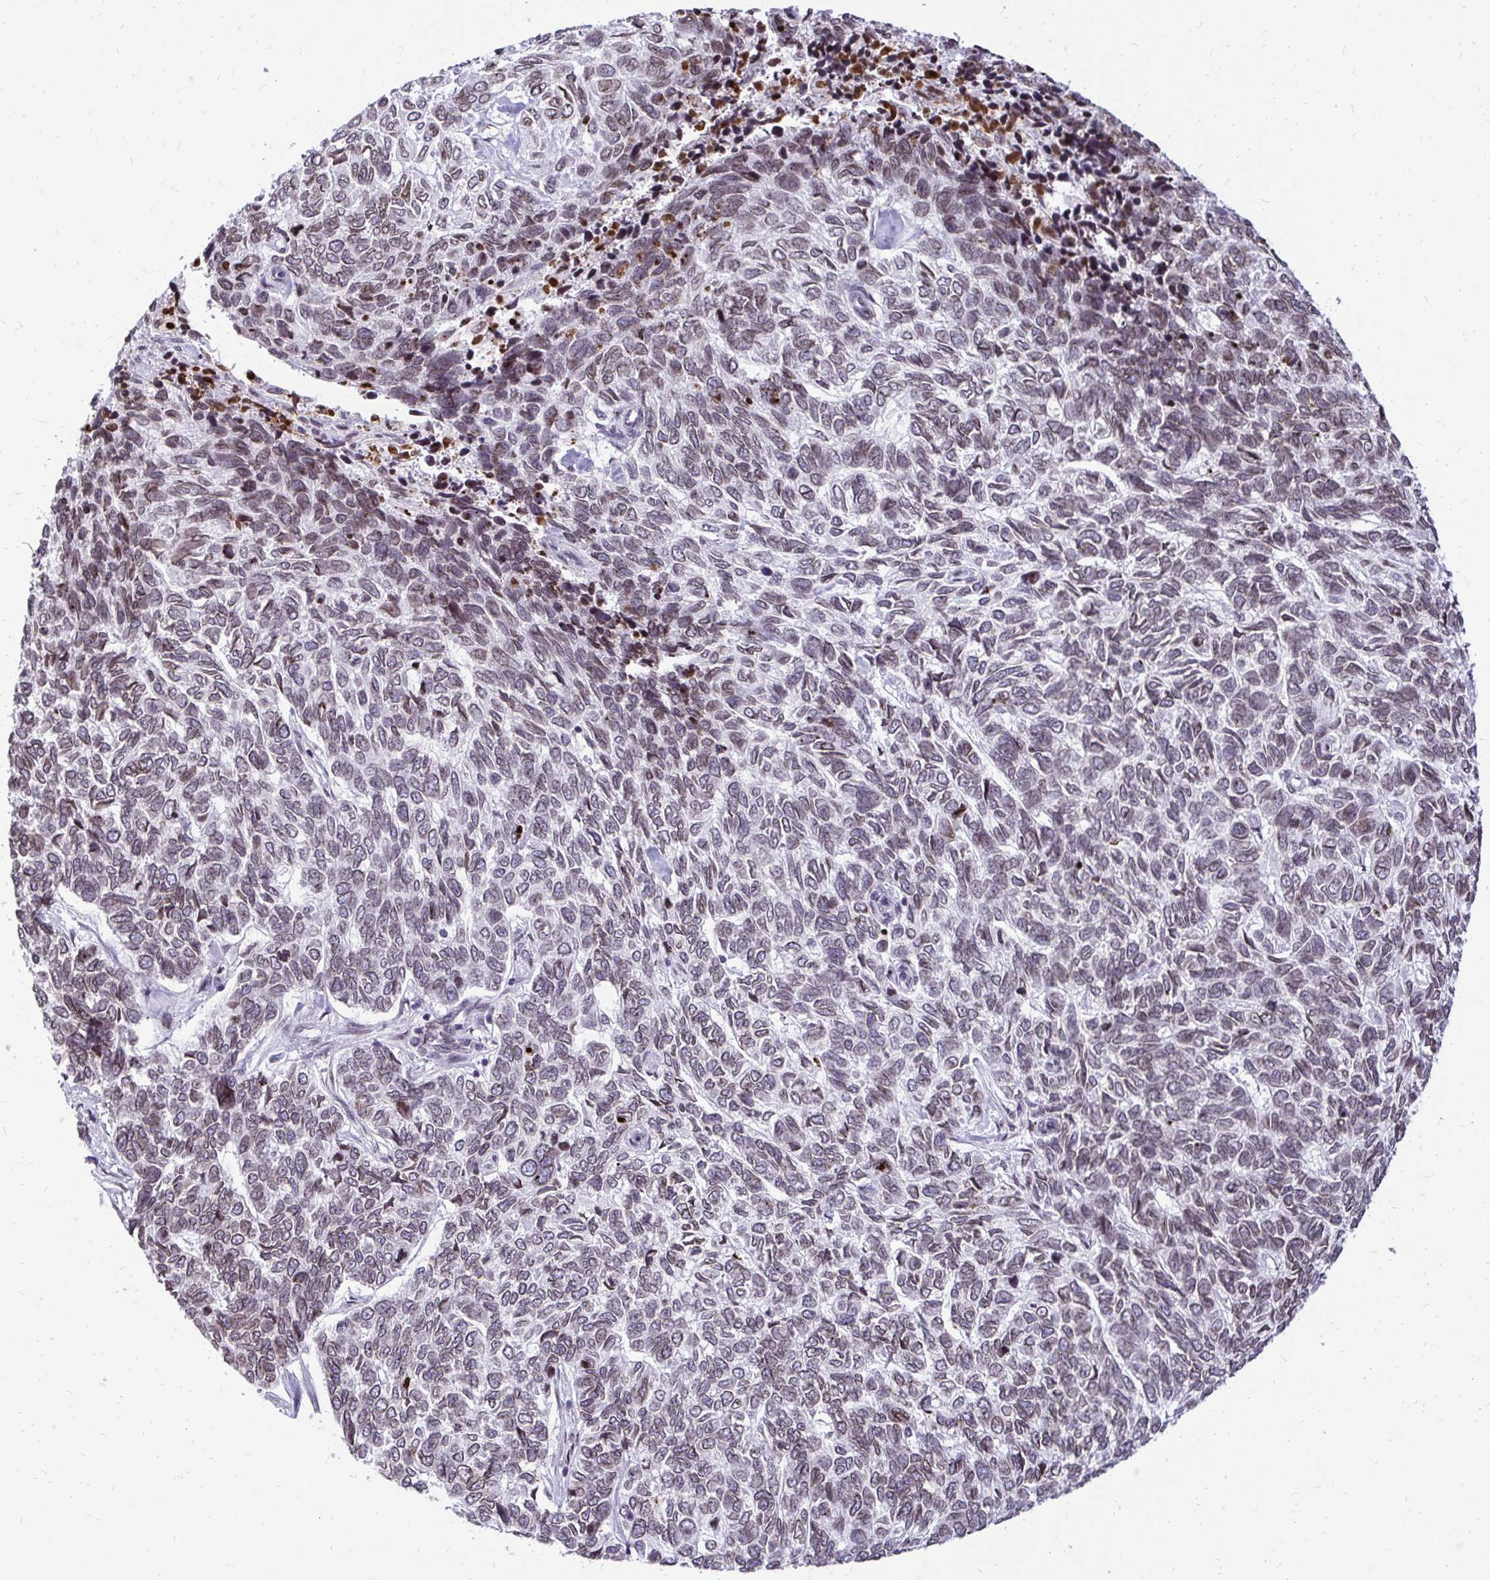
{"staining": {"intensity": "weak", "quantity": "25%-75%", "location": "cytoplasmic/membranous,nuclear"}, "tissue": "skin cancer", "cell_type": "Tumor cells", "image_type": "cancer", "snomed": [{"axis": "morphology", "description": "Basal cell carcinoma"}, {"axis": "topography", "description": "Skin"}], "caption": "Immunohistochemical staining of skin cancer (basal cell carcinoma) exhibits low levels of weak cytoplasmic/membranous and nuclear protein positivity in about 25%-75% of tumor cells. The staining was performed using DAB (3,3'-diaminobenzidine), with brown indicating positive protein expression. Nuclei are stained blue with hematoxylin.", "gene": "BANF1", "patient": {"sex": "female", "age": 65}}